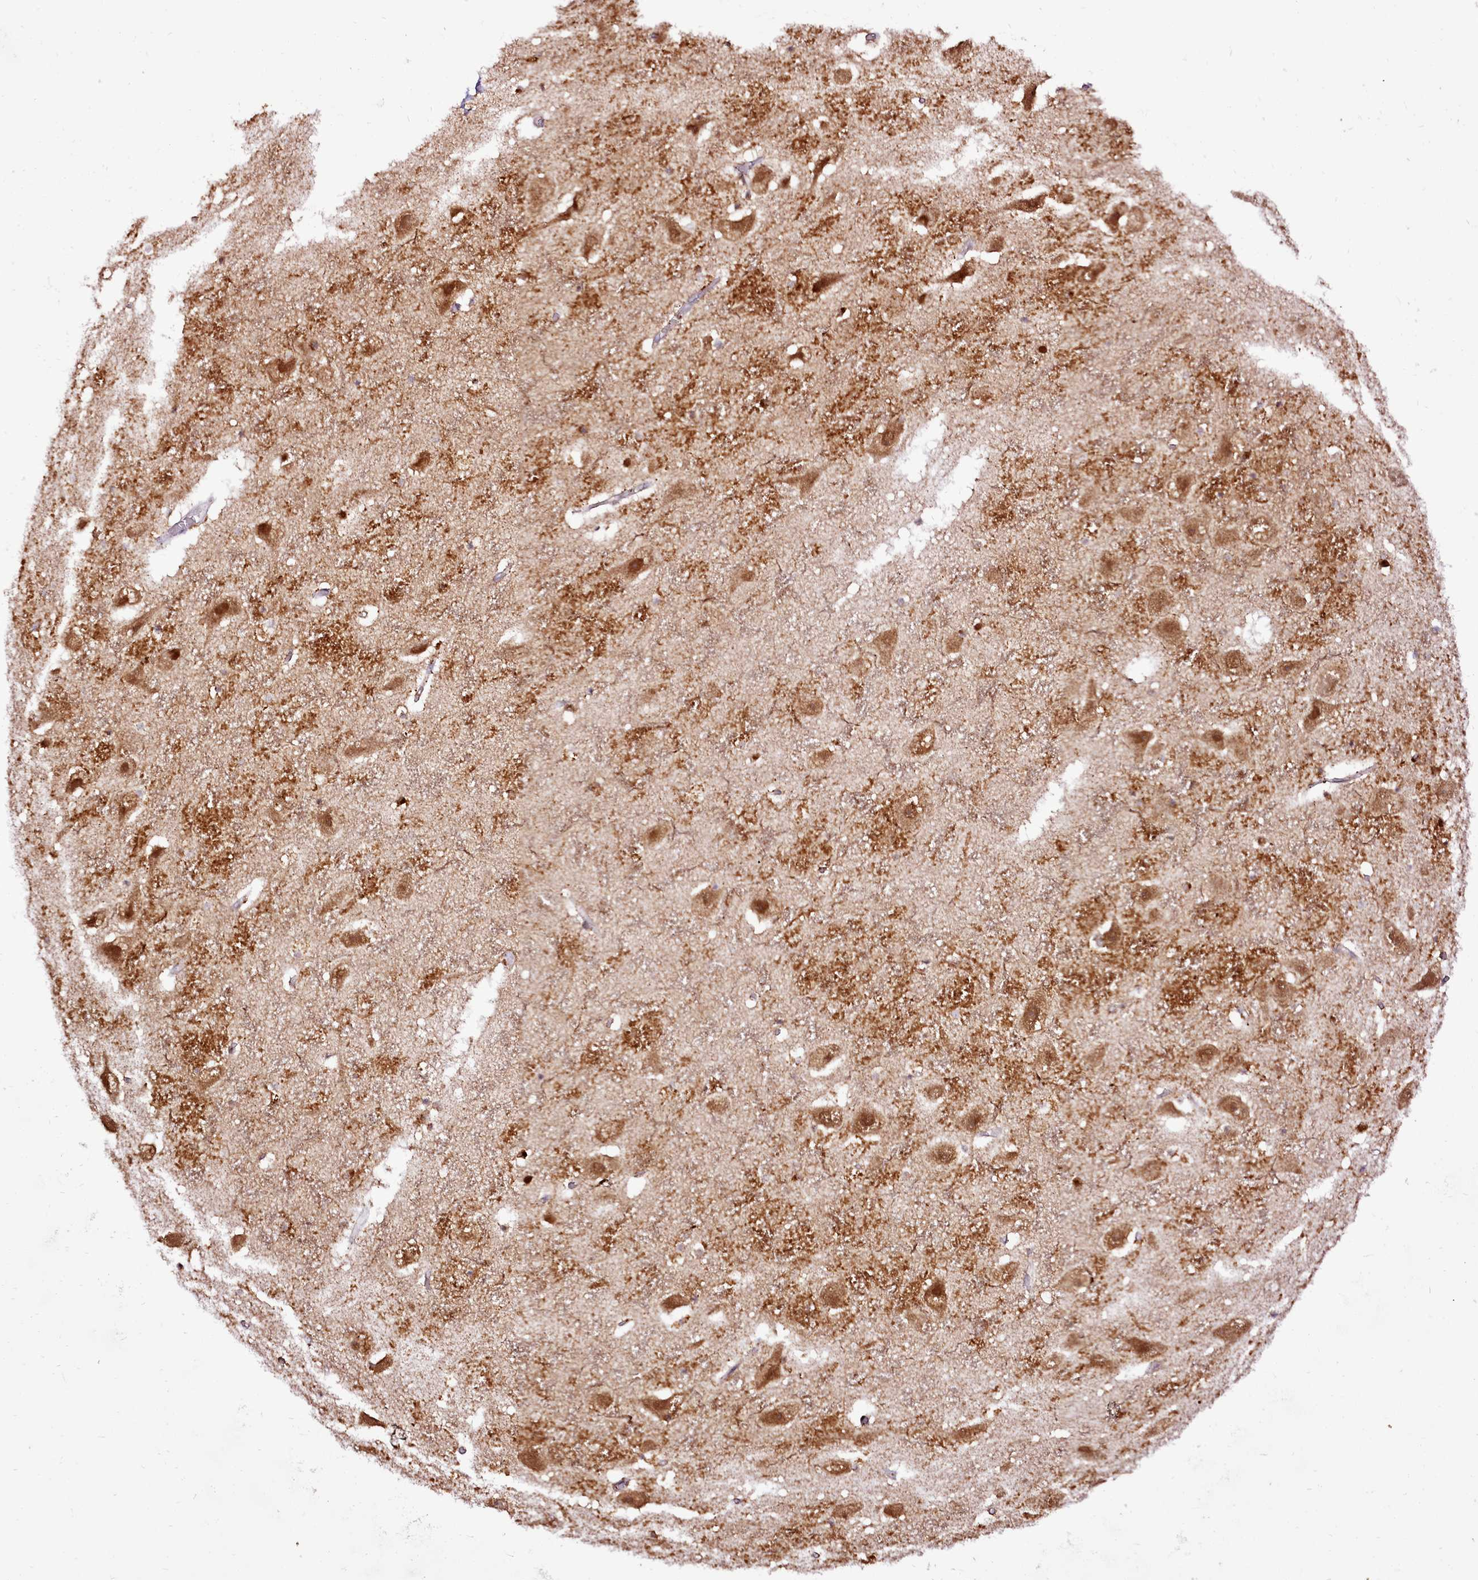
{"staining": {"intensity": "strong", "quantity": "25%-75%", "location": "cytoplasmic/membranous,nuclear"}, "tissue": "hippocampus", "cell_type": "Glial cells", "image_type": "normal", "snomed": [{"axis": "morphology", "description": "Normal tissue, NOS"}, {"axis": "topography", "description": "Hippocampus"}], "caption": "Hippocampus stained for a protein (brown) exhibits strong cytoplasmic/membranous,nuclear positive staining in approximately 25%-75% of glial cells.", "gene": "EDIL3", "patient": {"sex": "female", "age": 52}}